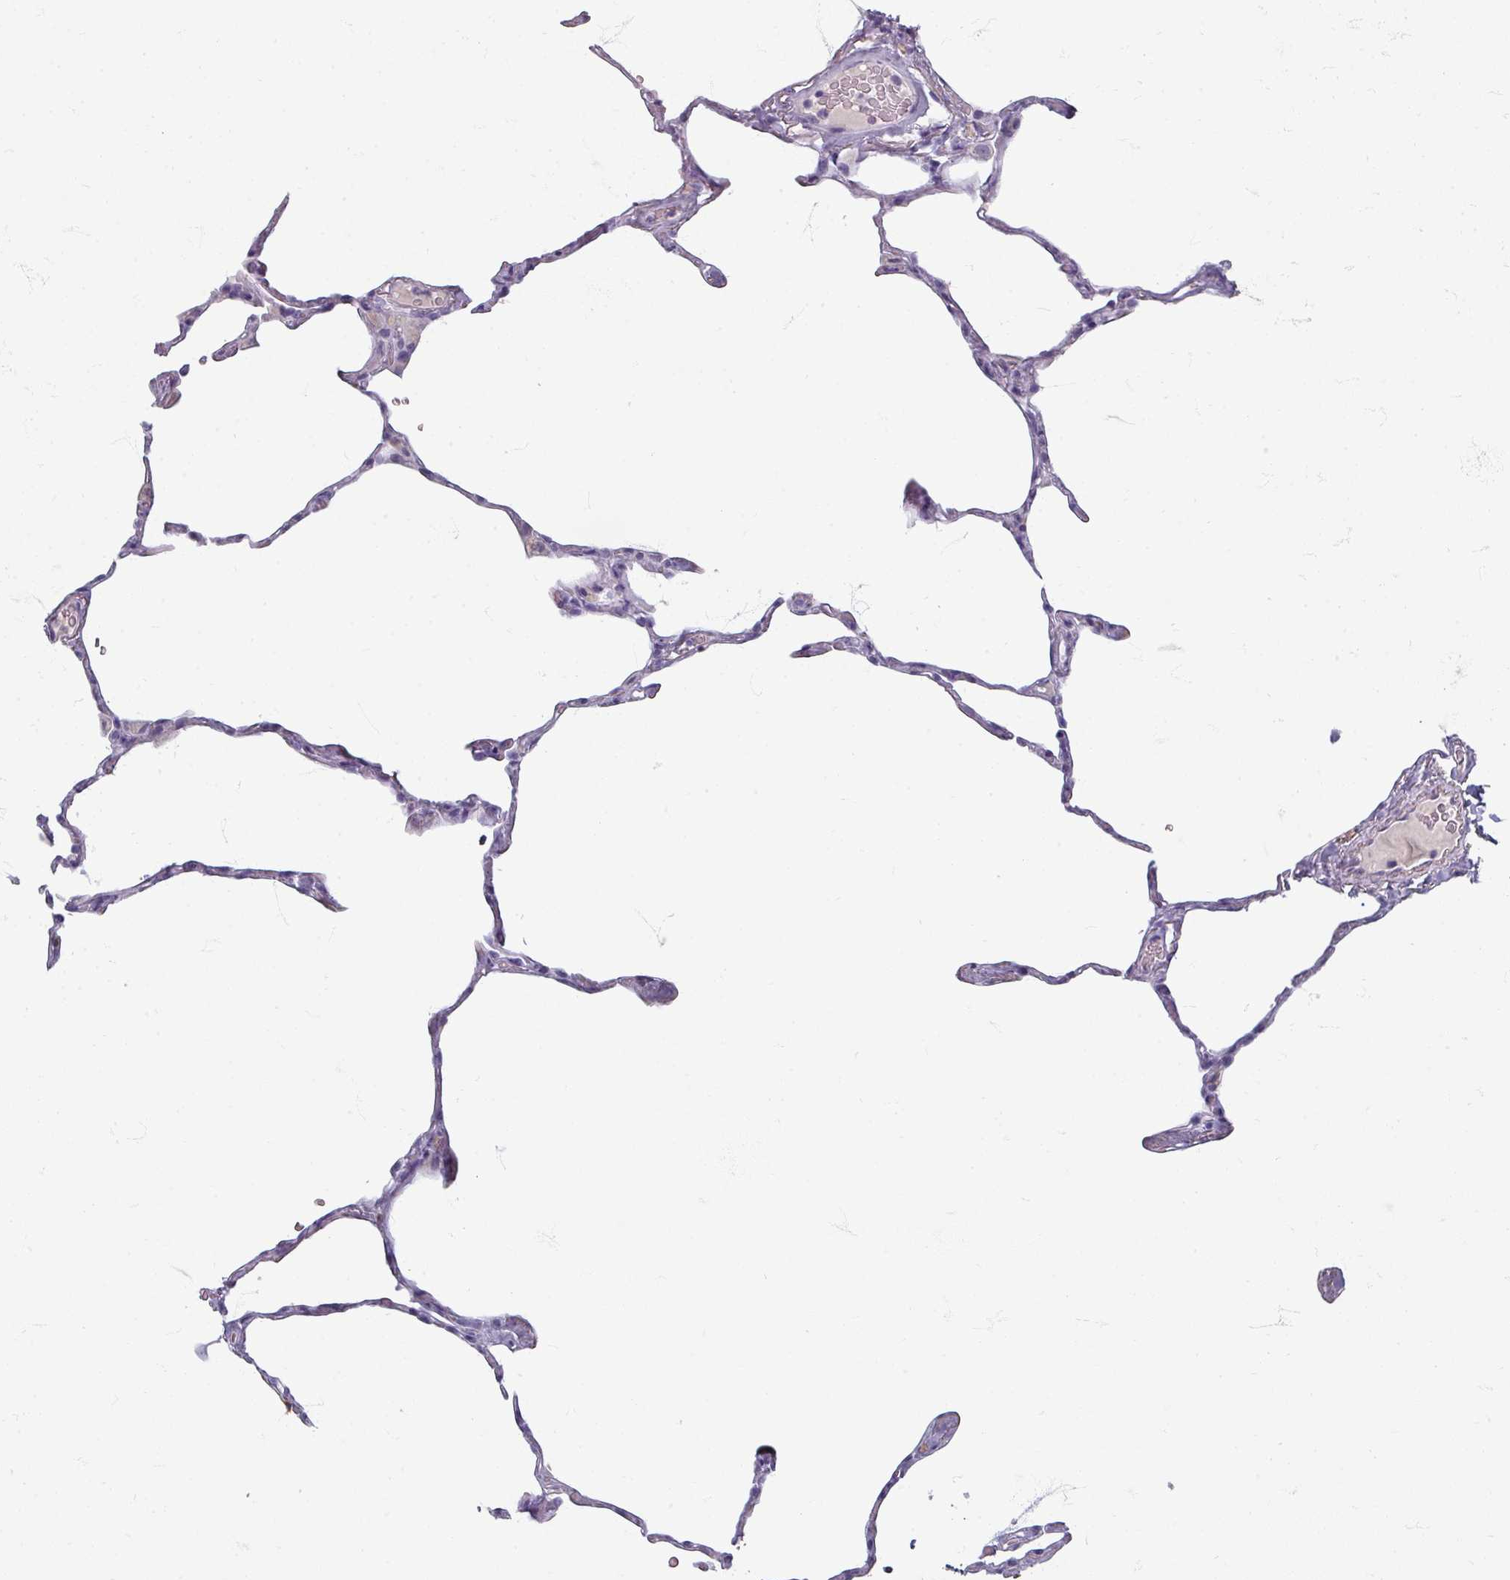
{"staining": {"intensity": "negative", "quantity": "none", "location": "none"}, "tissue": "lung", "cell_type": "Alveolar cells", "image_type": "normal", "snomed": [{"axis": "morphology", "description": "Normal tissue, NOS"}, {"axis": "topography", "description": "Lung"}], "caption": "DAB (3,3'-diaminobenzidine) immunohistochemical staining of benign lung exhibits no significant staining in alveolar cells. (Stains: DAB IHC with hematoxylin counter stain, Microscopy: brightfield microscopy at high magnification).", "gene": "ZNF878", "patient": {"sex": "male", "age": 65}}